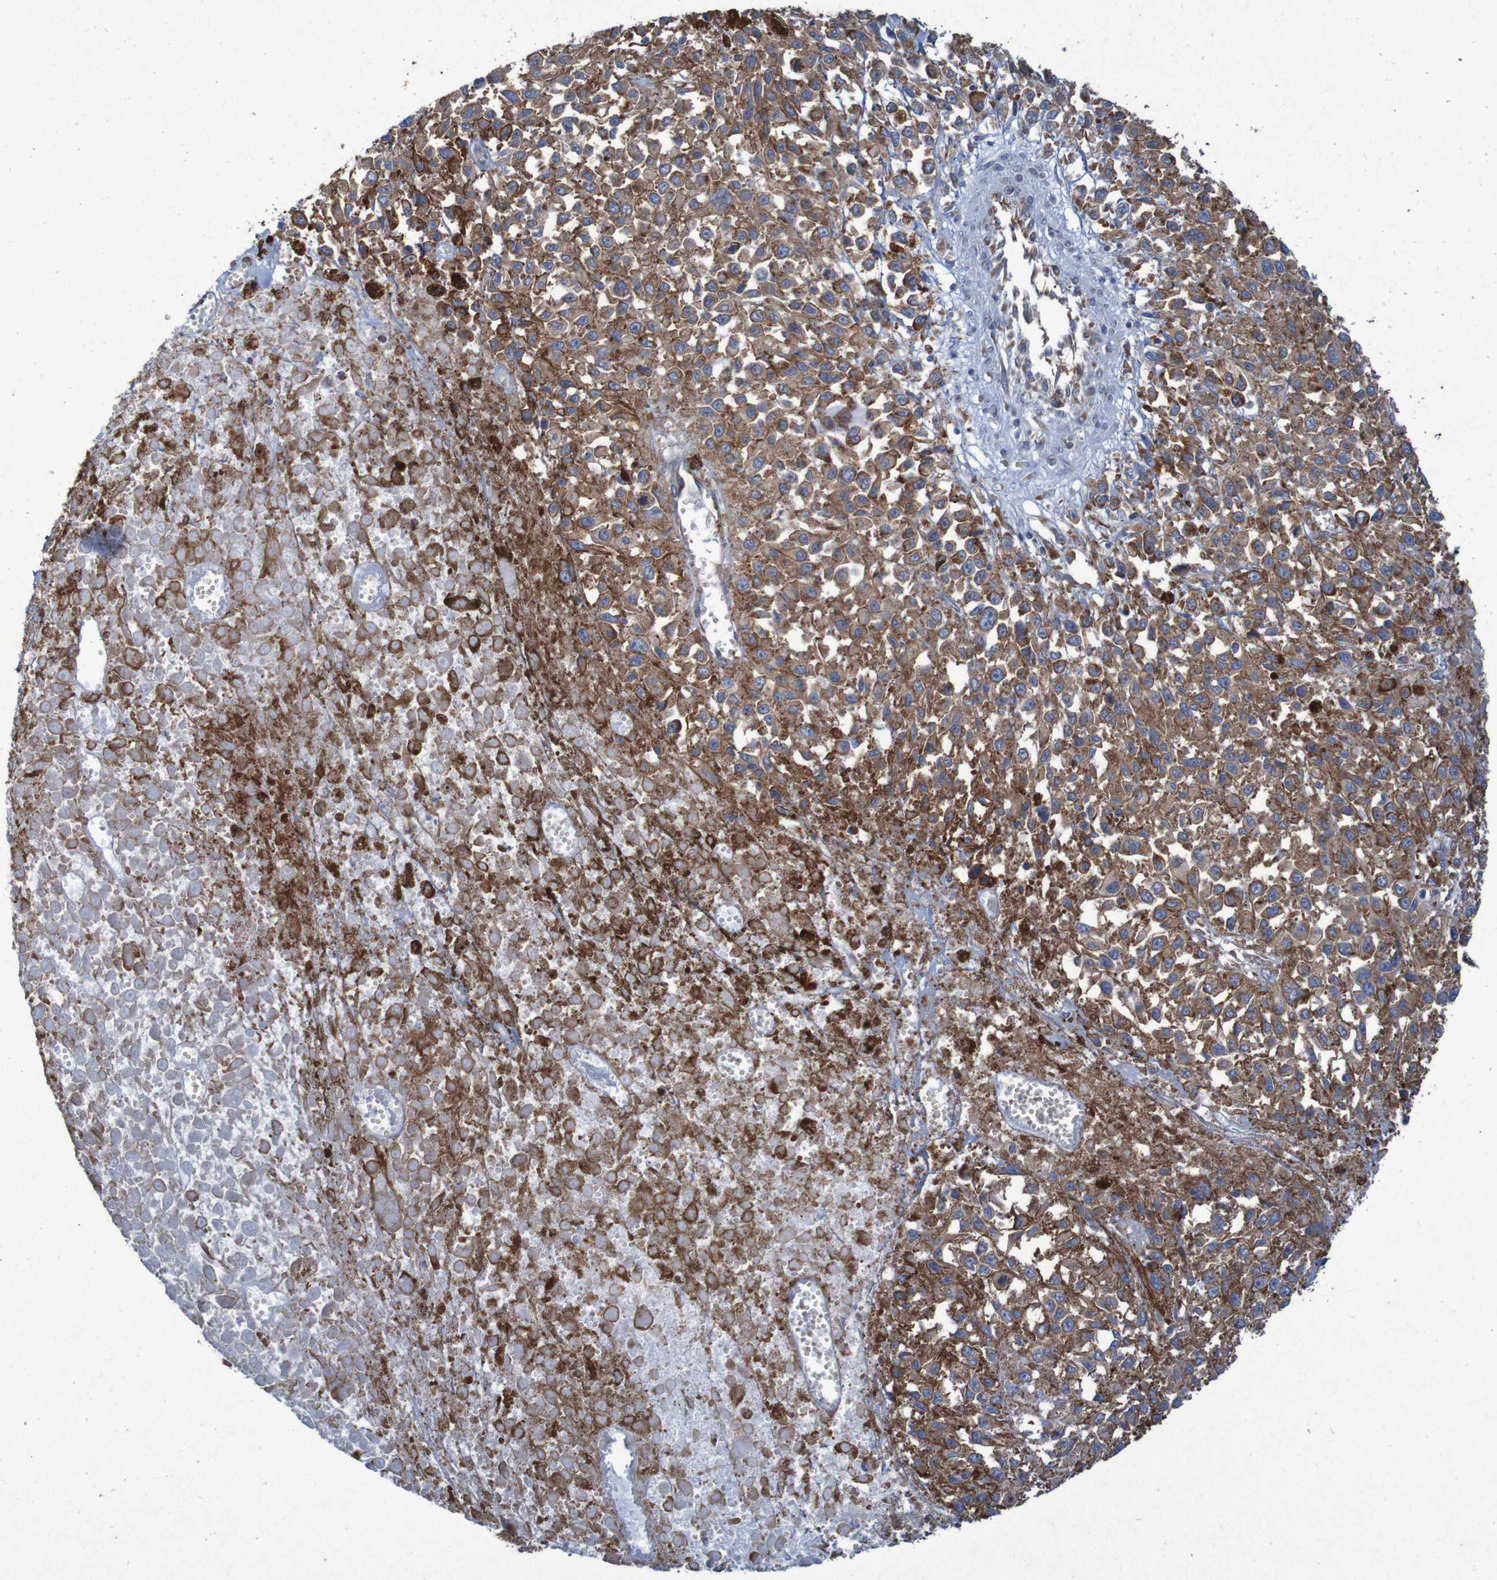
{"staining": {"intensity": "moderate", "quantity": ">75%", "location": "cytoplasmic/membranous"}, "tissue": "melanoma", "cell_type": "Tumor cells", "image_type": "cancer", "snomed": [{"axis": "morphology", "description": "Malignant melanoma, Metastatic site"}, {"axis": "topography", "description": "Lymph node"}], "caption": "Immunohistochemistry of human melanoma reveals medium levels of moderate cytoplasmic/membranous staining in approximately >75% of tumor cells. (DAB (3,3'-diaminobenzidine) IHC, brown staining for protein, blue staining for nuclei).", "gene": "RPL10", "patient": {"sex": "male", "age": 59}}